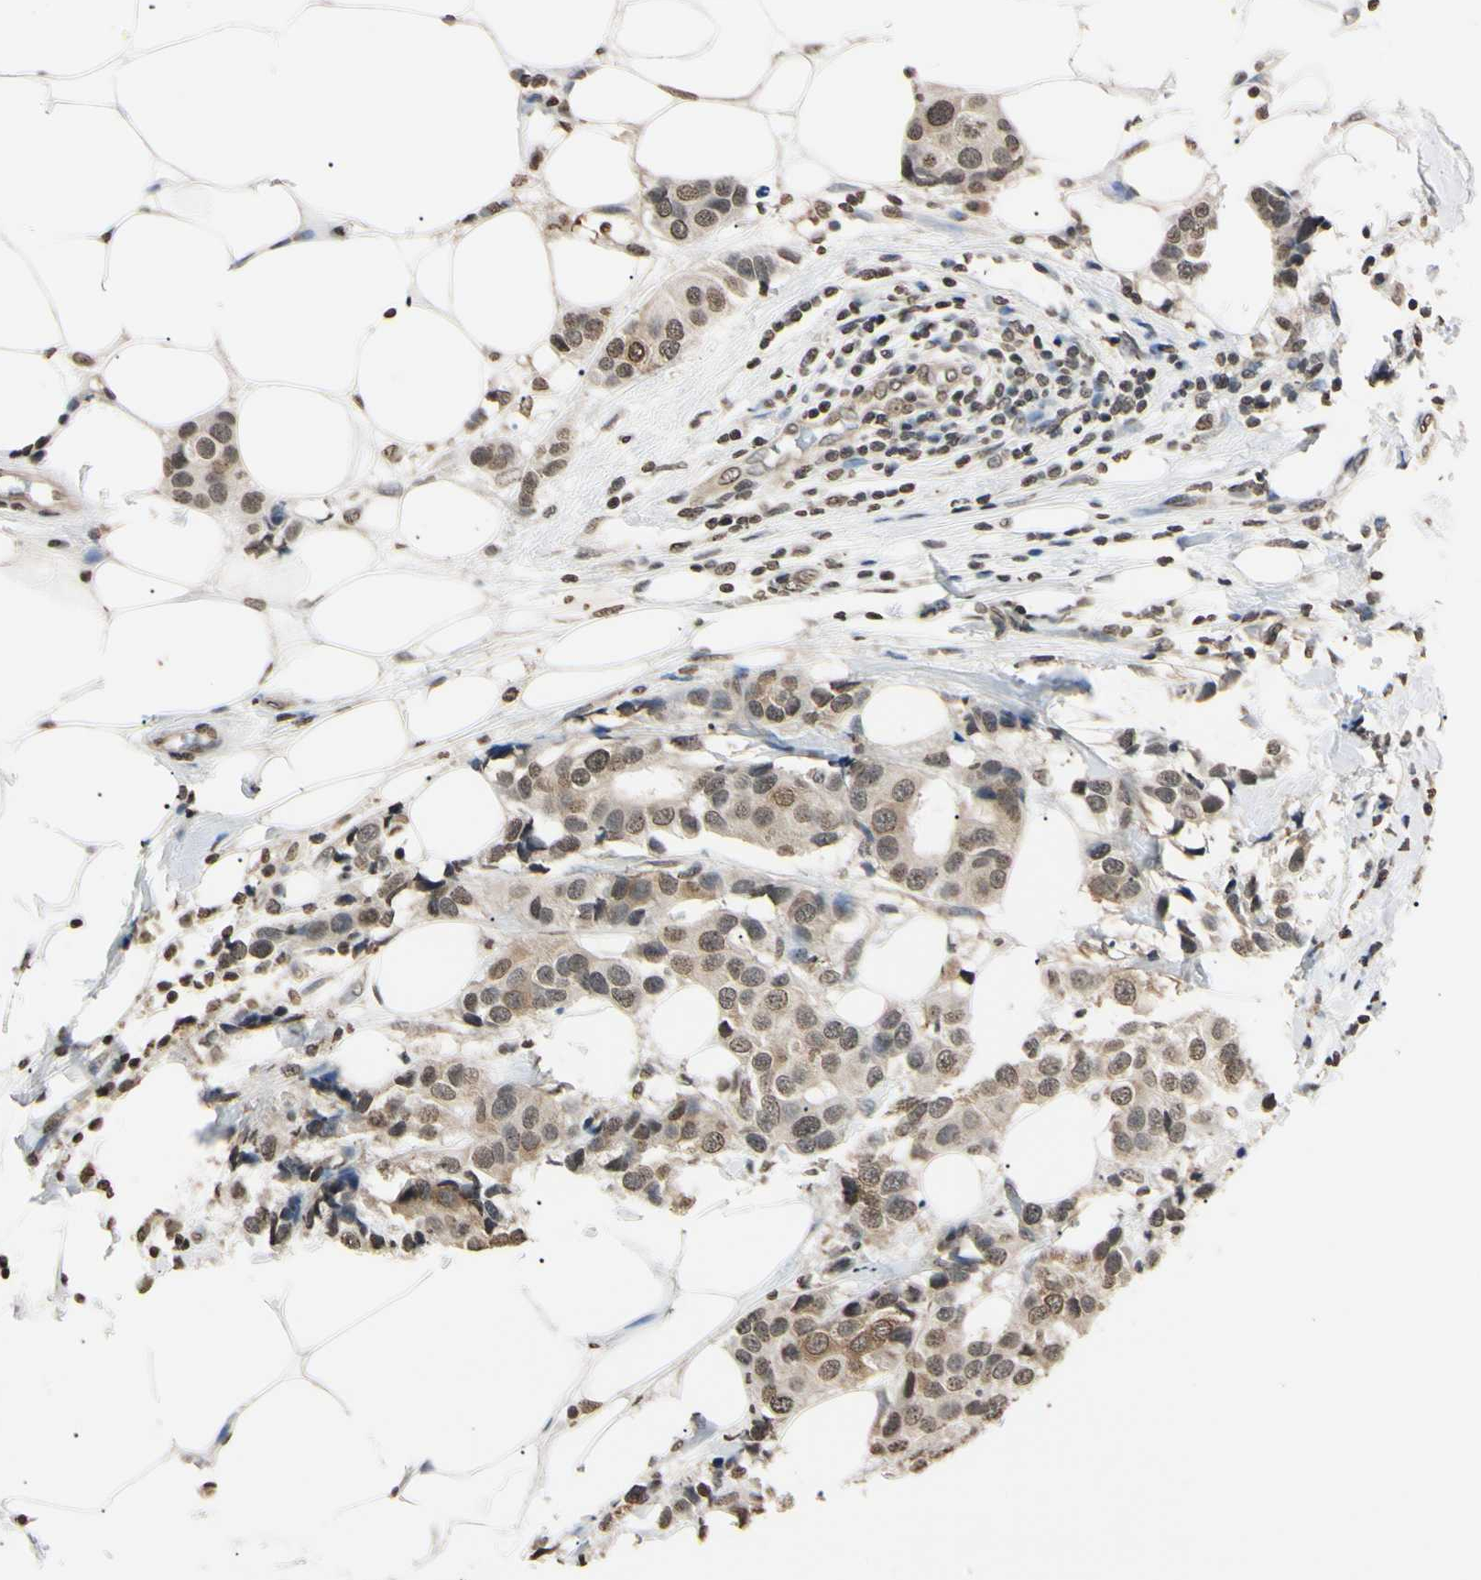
{"staining": {"intensity": "weak", "quantity": "25%-75%", "location": "cytoplasmic/membranous,nuclear"}, "tissue": "breast cancer", "cell_type": "Tumor cells", "image_type": "cancer", "snomed": [{"axis": "morphology", "description": "Normal tissue, NOS"}, {"axis": "morphology", "description": "Duct carcinoma"}, {"axis": "topography", "description": "Breast"}], "caption": "Immunohistochemistry (DAB (3,3'-diaminobenzidine)) staining of breast invasive ductal carcinoma displays weak cytoplasmic/membranous and nuclear protein positivity in about 25%-75% of tumor cells.", "gene": "CDC45", "patient": {"sex": "female", "age": 39}}